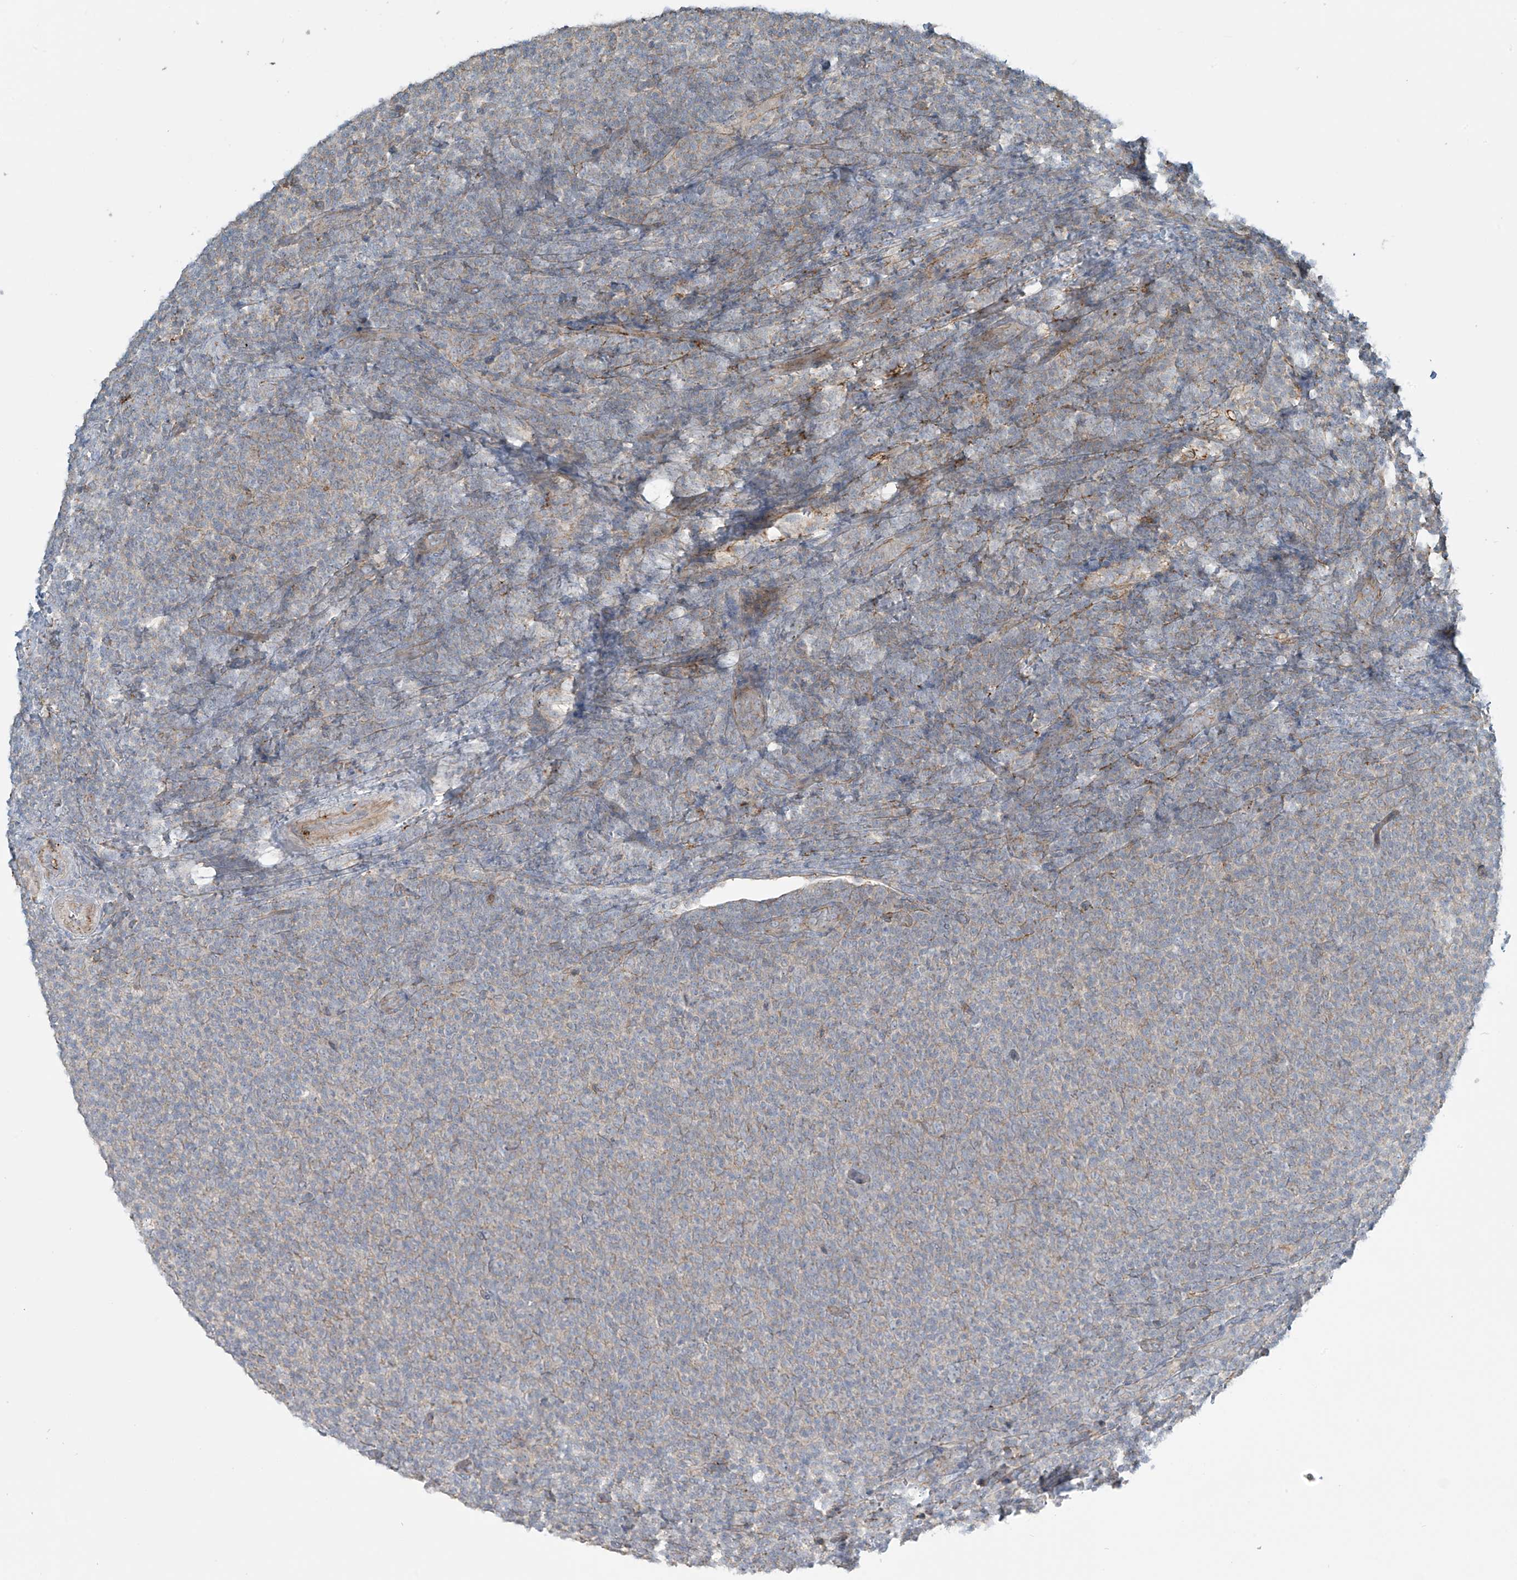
{"staining": {"intensity": "weak", "quantity": "<25%", "location": "cytoplasmic/membranous"}, "tissue": "lymphoma", "cell_type": "Tumor cells", "image_type": "cancer", "snomed": [{"axis": "morphology", "description": "Malignant lymphoma, non-Hodgkin's type, Low grade"}, {"axis": "topography", "description": "Lymph node"}], "caption": "DAB (3,3'-diaminobenzidine) immunohistochemical staining of lymphoma exhibits no significant positivity in tumor cells.", "gene": "SLC9A2", "patient": {"sex": "male", "age": 66}}